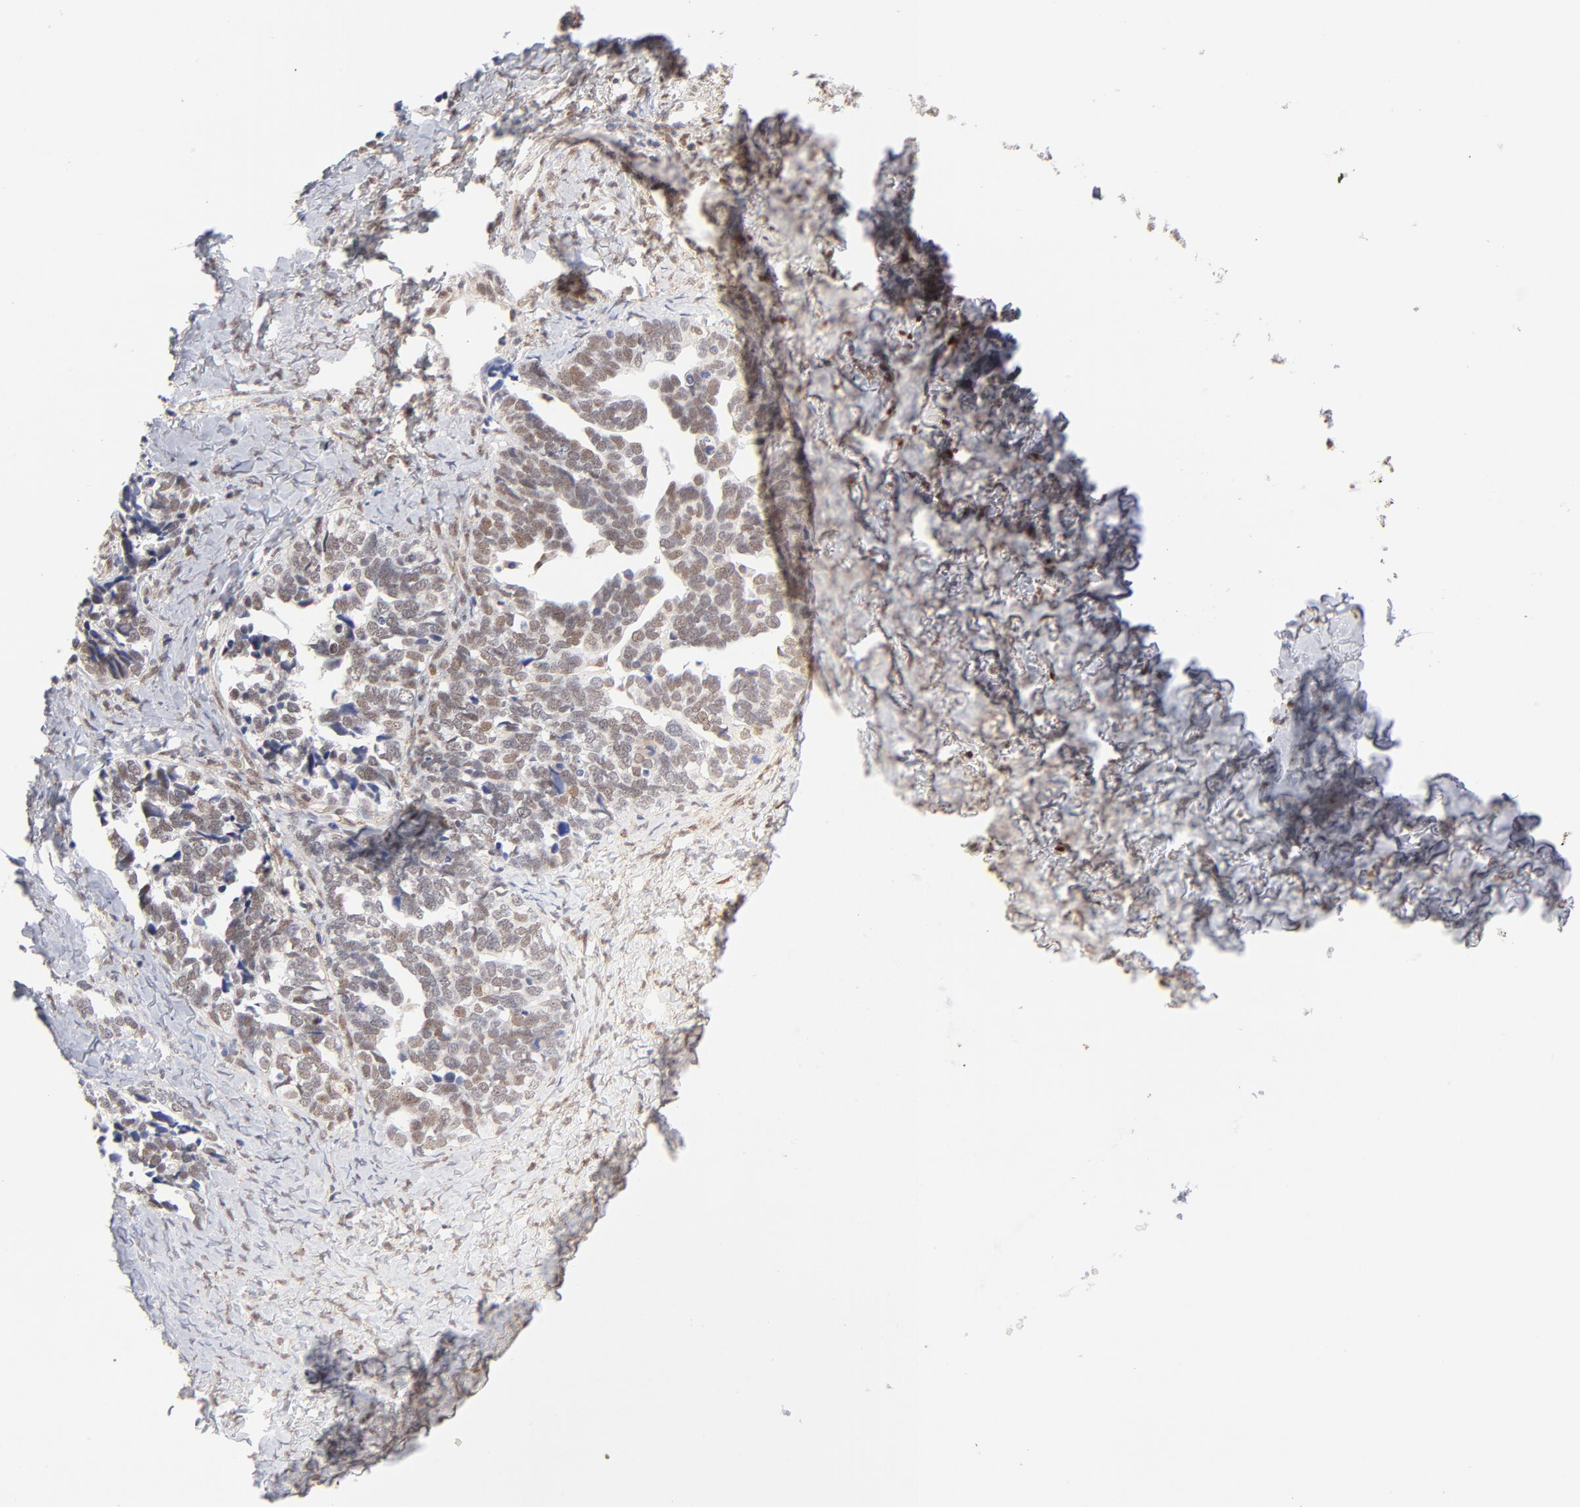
{"staining": {"intensity": "moderate", "quantity": "25%-75%", "location": "cytoplasmic/membranous,nuclear"}, "tissue": "ovarian cancer", "cell_type": "Tumor cells", "image_type": "cancer", "snomed": [{"axis": "morphology", "description": "Cystadenocarcinoma, serous, NOS"}, {"axis": "topography", "description": "Ovary"}], "caption": "A photomicrograph of ovarian serous cystadenocarcinoma stained for a protein shows moderate cytoplasmic/membranous and nuclear brown staining in tumor cells.", "gene": "NBN", "patient": {"sex": "female", "age": 77}}